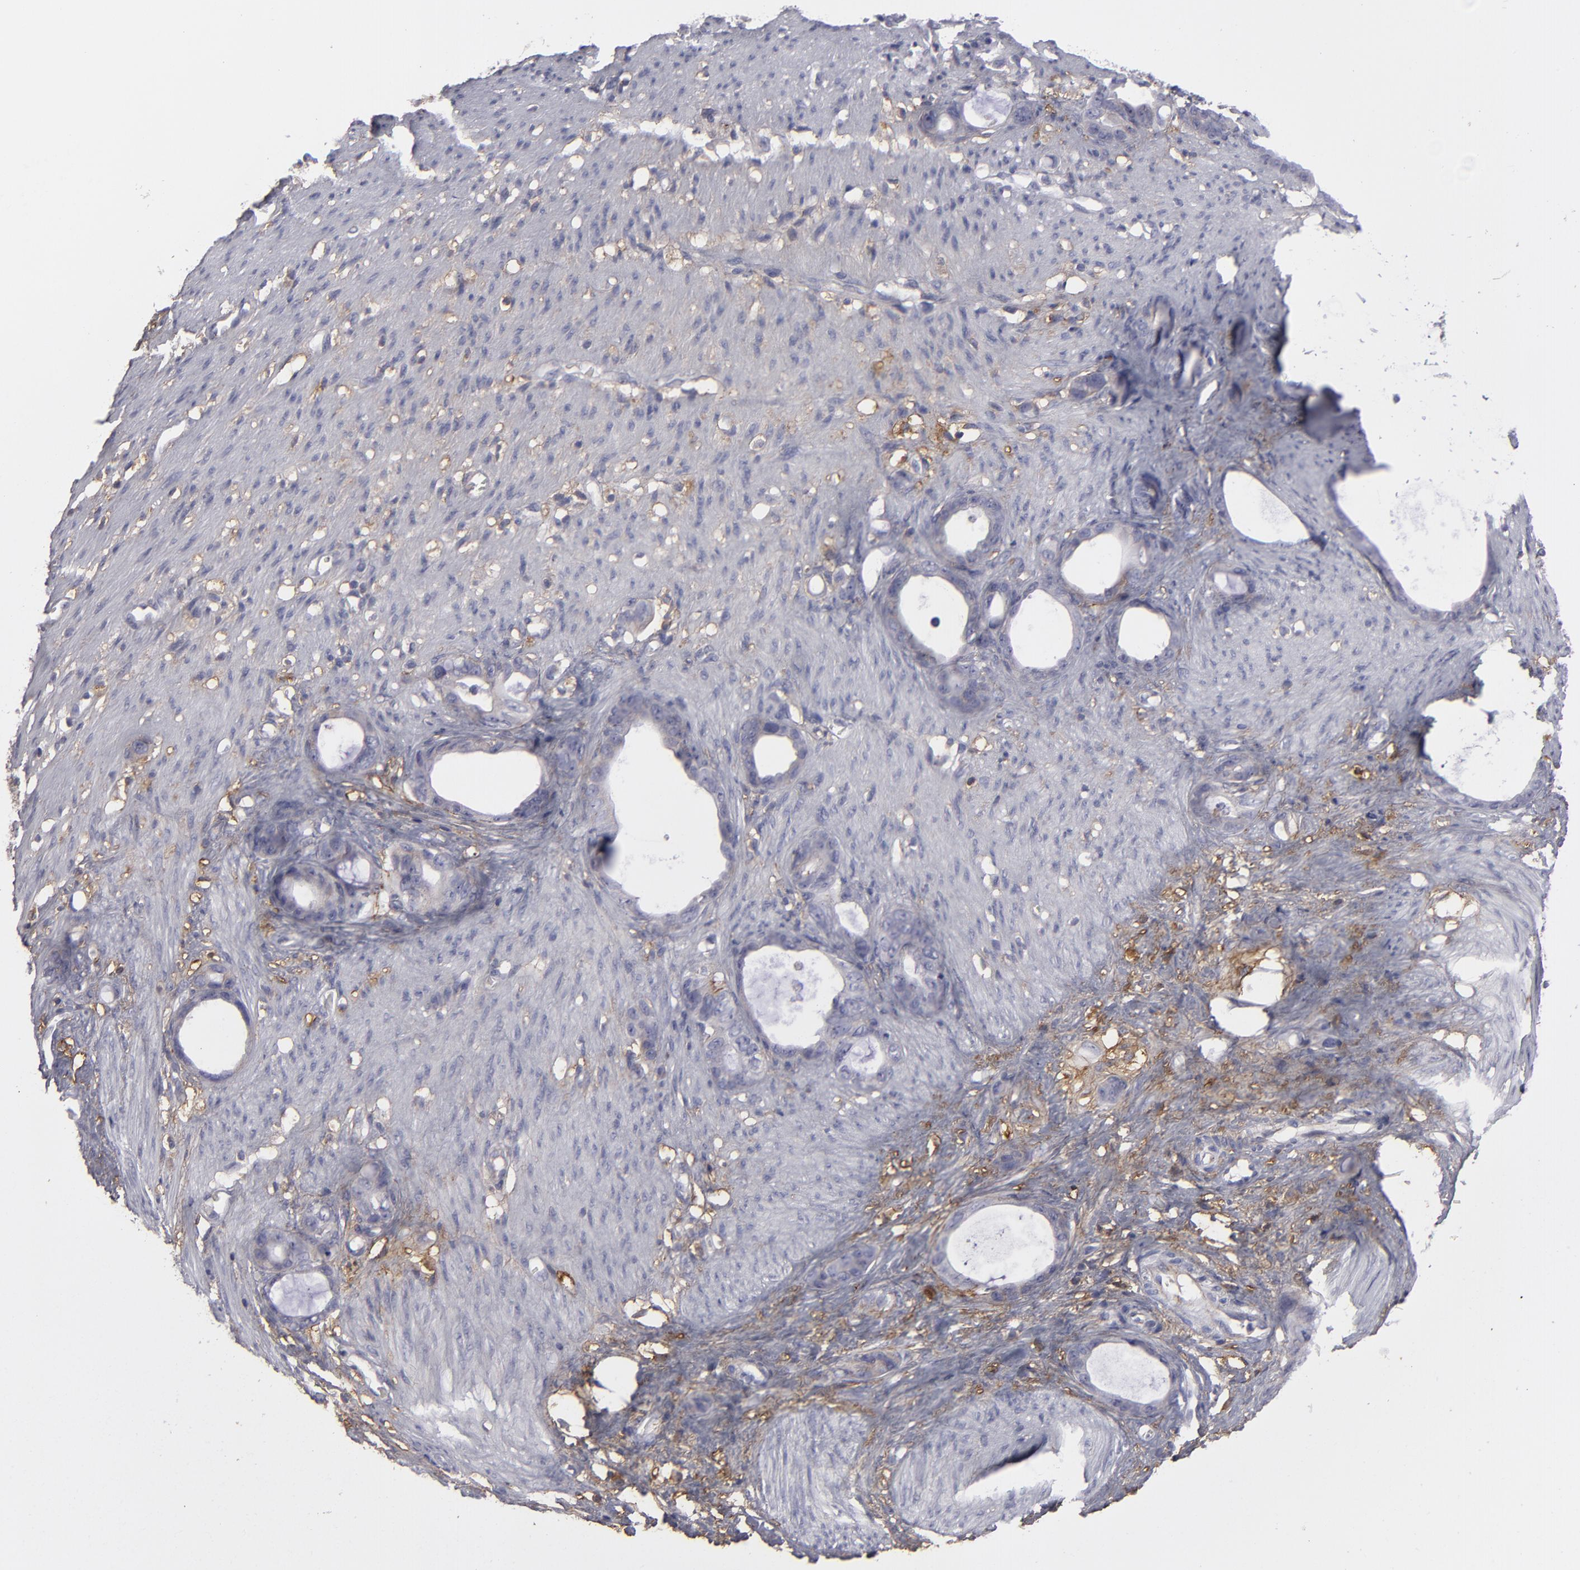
{"staining": {"intensity": "negative", "quantity": "none", "location": "none"}, "tissue": "stomach cancer", "cell_type": "Tumor cells", "image_type": "cancer", "snomed": [{"axis": "morphology", "description": "Adenocarcinoma, NOS"}, {"axis": "topography", "description": "Stomach"}], "caption": "Immunohistochemistry of human stomach adenocarcinoma displays no positivity in tumor cells.", "gene": "FBLN1", "patient": {"sex": "female", "age": 75}}